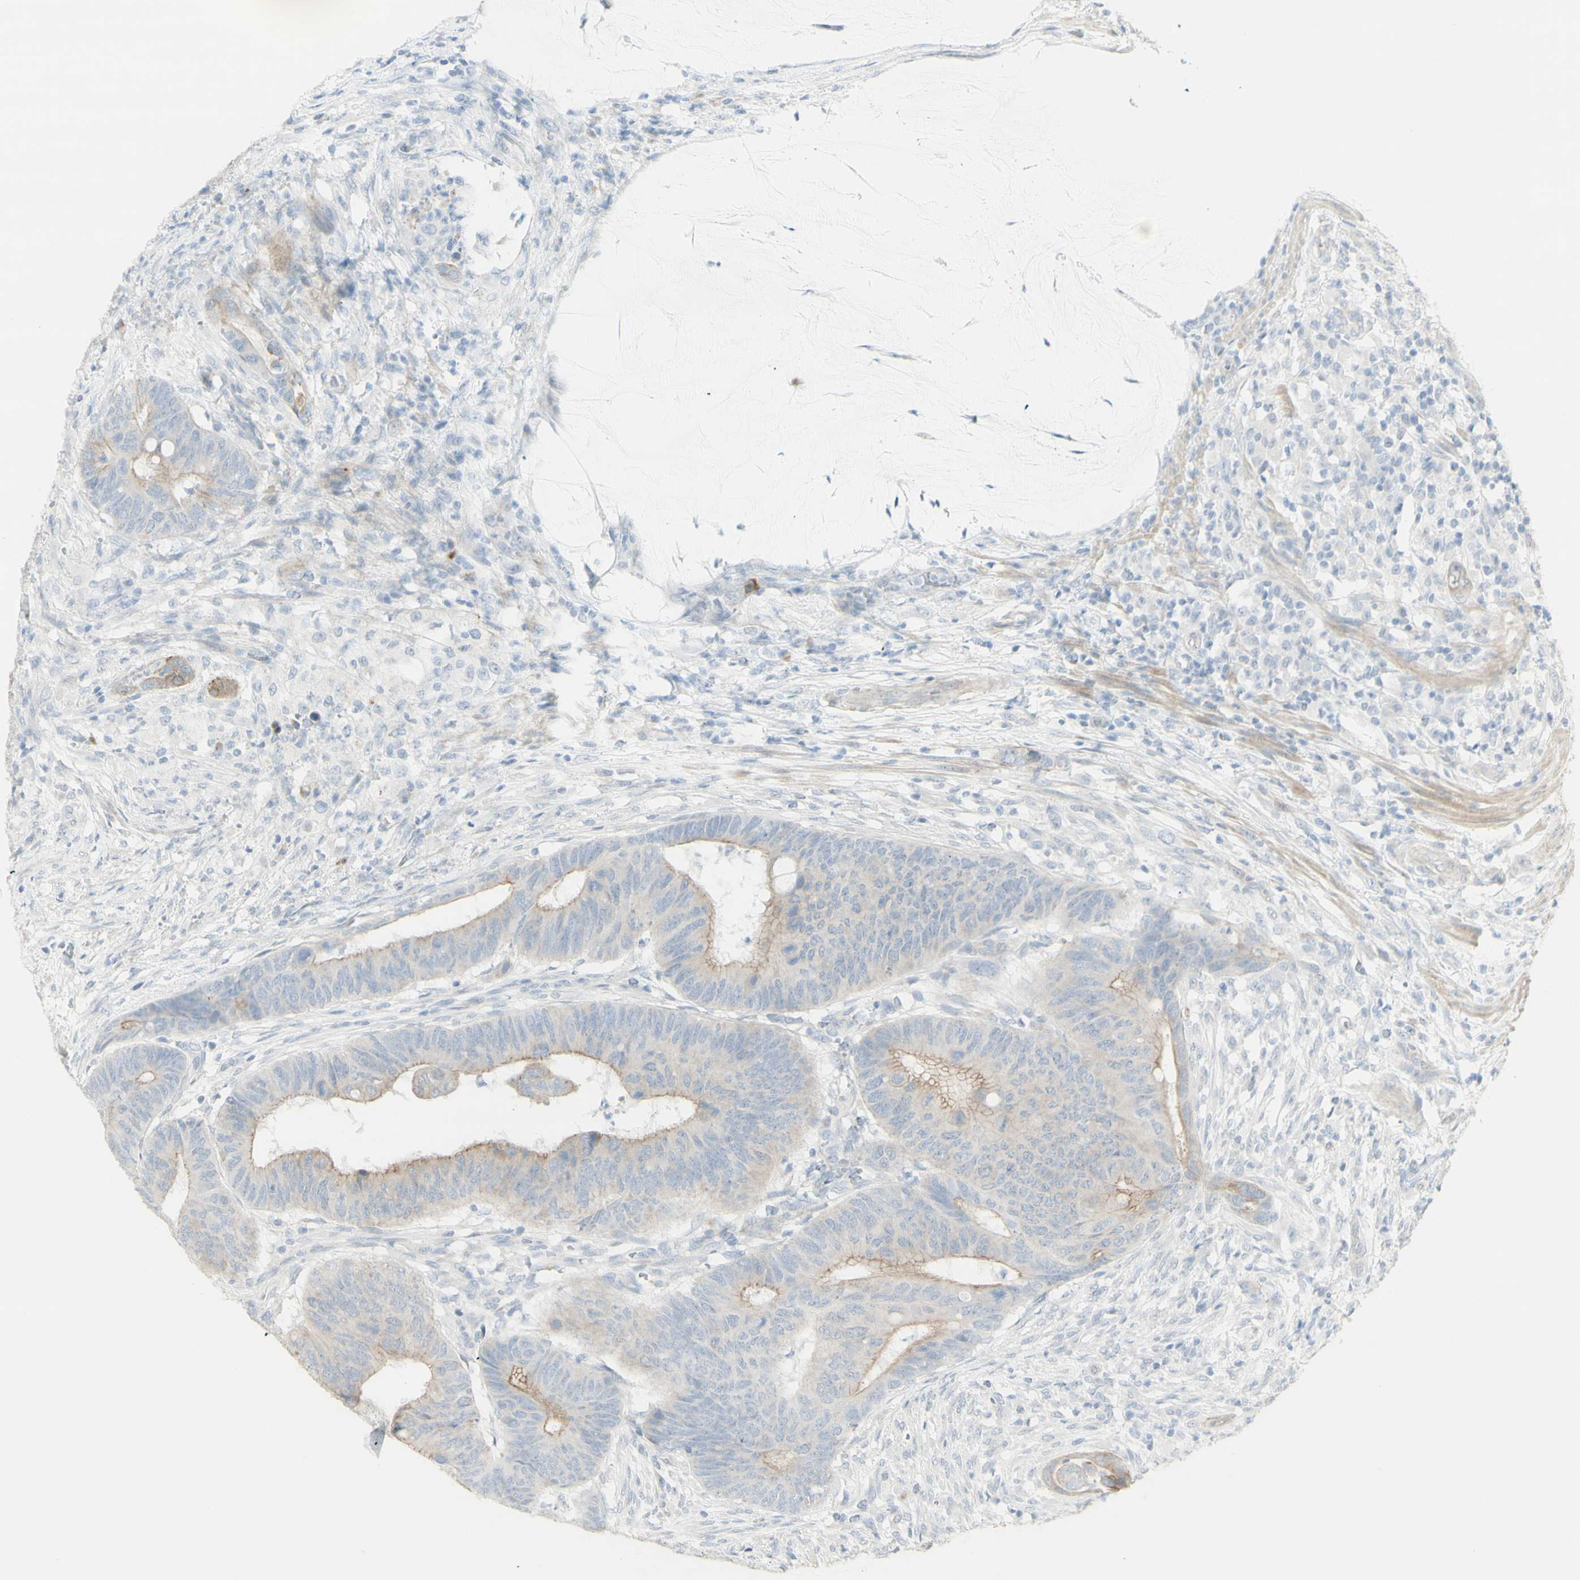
{"staining": {"intensity": "weak", "quantity": ">75%", "location": "cytoplasmic/membranous"}, "tissue": "colorectal cancer", "cell_type": "Tumor cells", "image_type": "cancer", "snomed": [{"axis": "morphology", "description": "Normal tissue, NOS"}, {"axis": "morphology", "description": "Adenocarcinoma, NOS"}, {"axis": "topography", "description": "Rectum"}, {"axis": "topography", "description": "Peripheral nerve tissue"}], "caption": "This histopathology image displays immunohistochemistry (IHC) staining of human colorectal cancer (adenocarcinoma), with low weak cytoplasmic/membranous staining in about >75% of tumor cells.", "gene": "NDST4", "patient": {"sex": "male", "age": 92}}